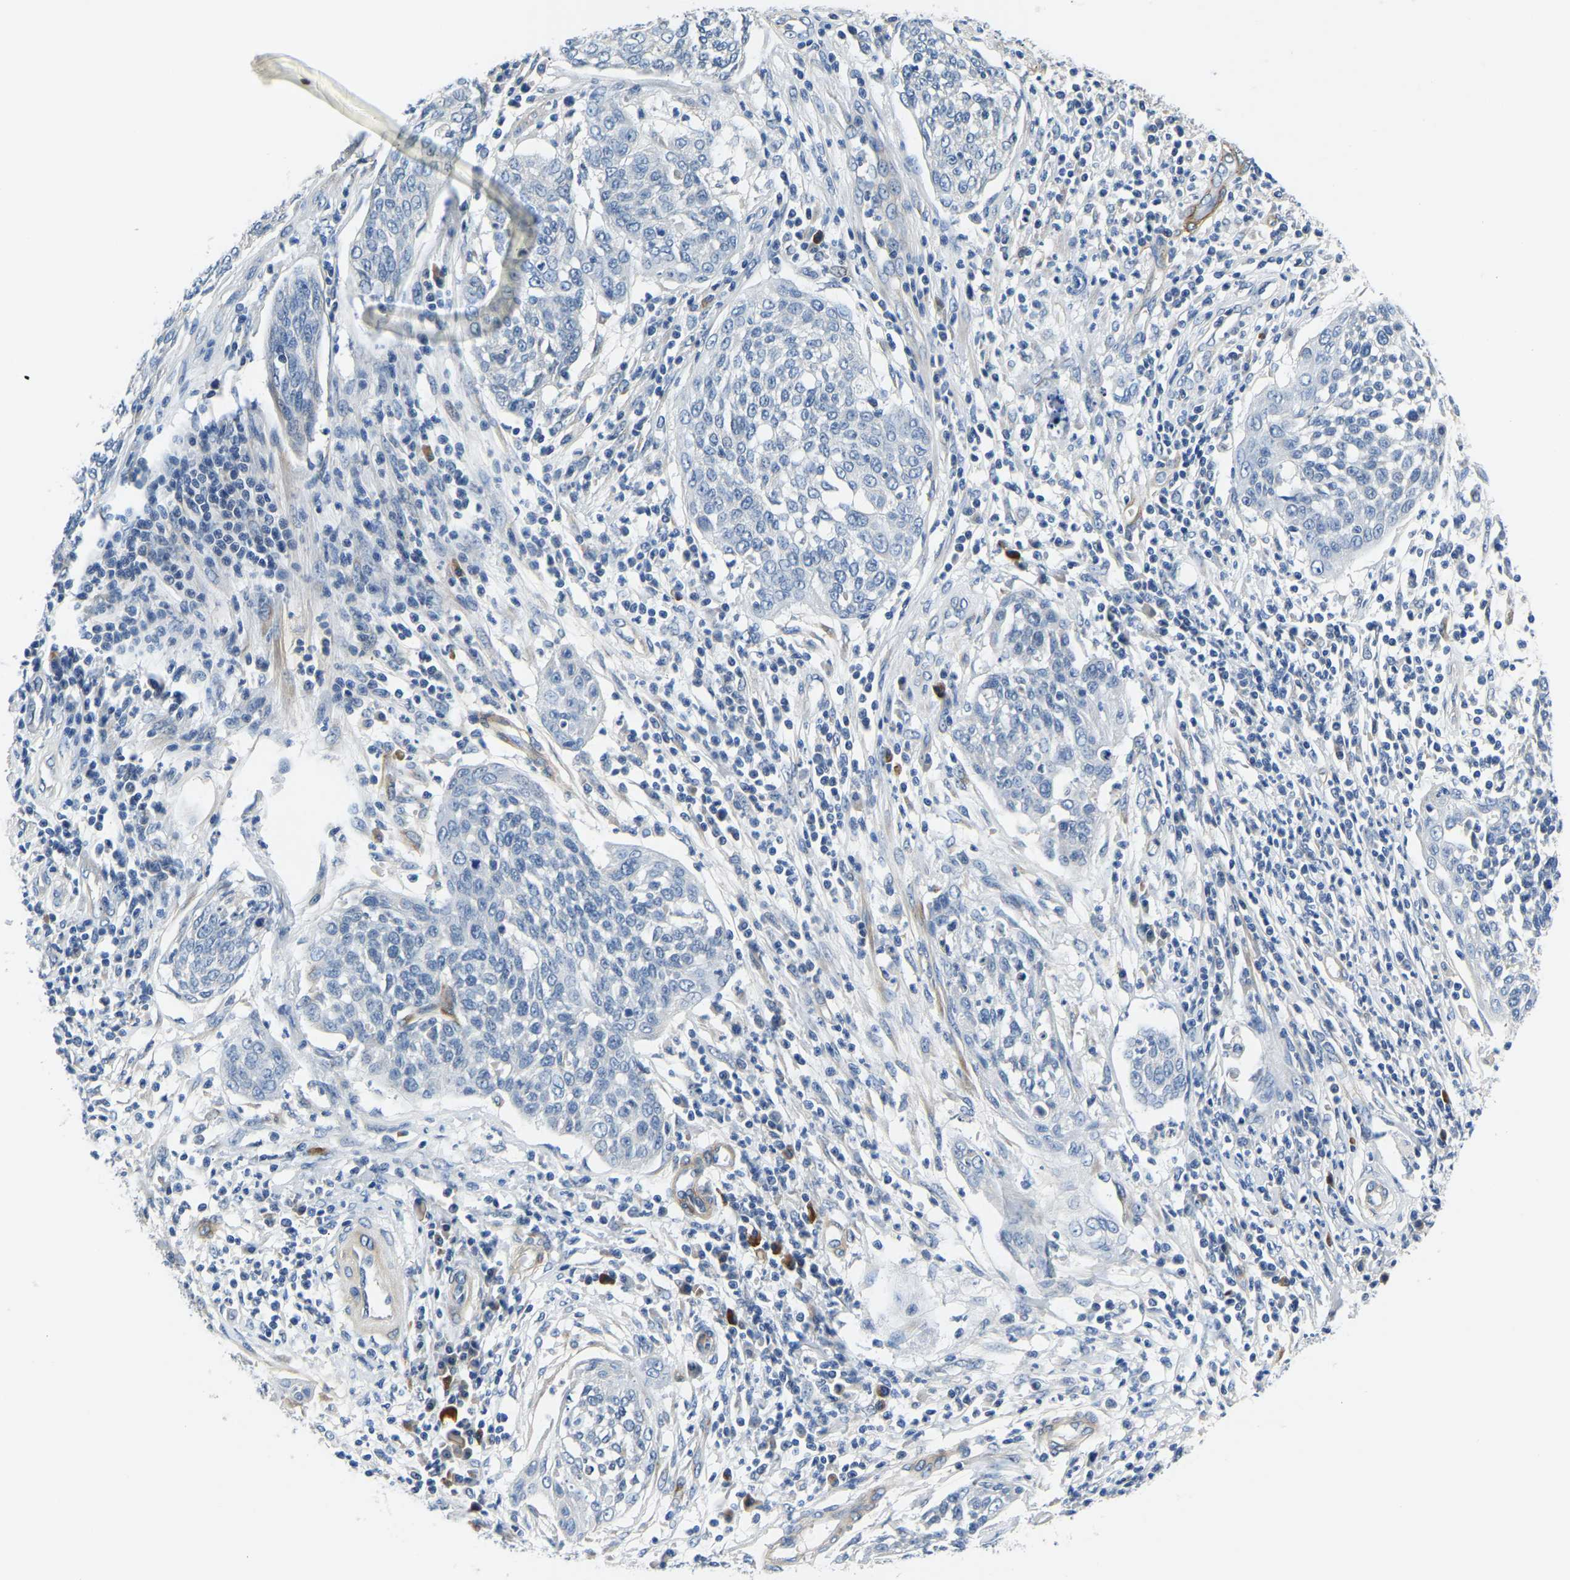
{"staining": {"intensity": "negative", "quantity": "none", "location": "none"}, "tissue": "cervical cancer", "cell_type": "Tumor cells", "image_type": "cancer", "snomed": [{"axis": "morphology", "description": "Squamous cell carcinoma, NOS"}, {"axis": "topography", "description": "Cervix"}], "caption": "The photomicrograph displays no staining of tumor cells in cervical cancer (squamous cell carcinoma).", "gene": "LIAS", "patient": {"sex": "female", "age": 34}}